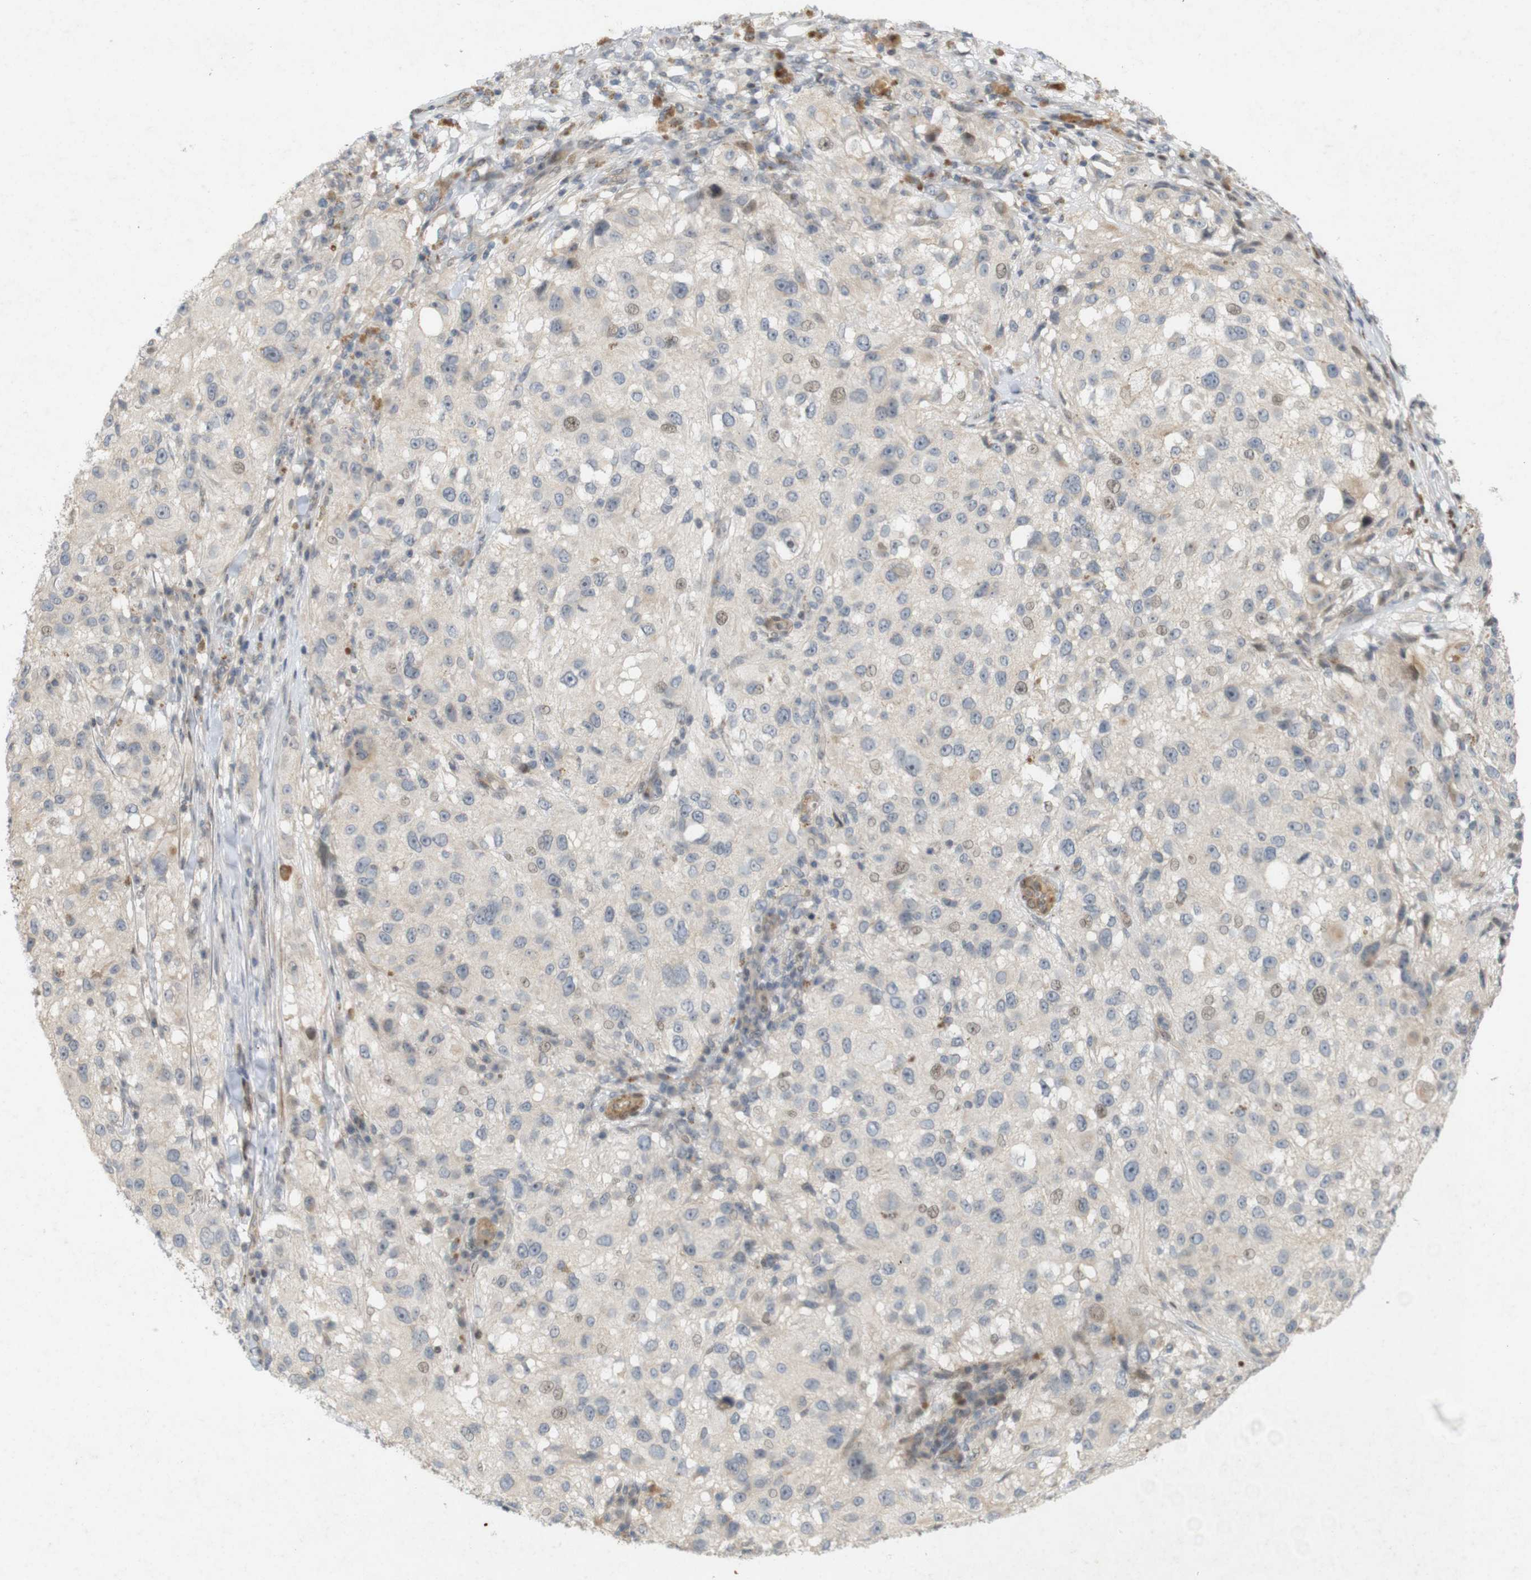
{"staining": {"intensity": "weak", "quantity": "25%-75%", "location": "nuclear"}, "tissue": "melanoma", "cell_type": "Tumor cells", "image_type": "cancer", "snomed": [{"axis": "morphology", "description": "Necrosis, NOS"}, {"axis": "morphology", "description": "Malignant melanoma, NOS"}, {"axis": "topography", "description": "Skin"}], "caption": "DAB (3,3'-diaminobenzidine) immunohistochemical staining of human melanoma displays weak nuclear protein expression in approximately 25%-75% of tumor cells. The staining was performed using DAB (3,3'-diaminobenzidine), with brown indicating positive protein expression. Nuclei are stained blue with hematoxylin.", "gene": "PPP1R14A", "patient": {"sex": "female", "age": 87}}